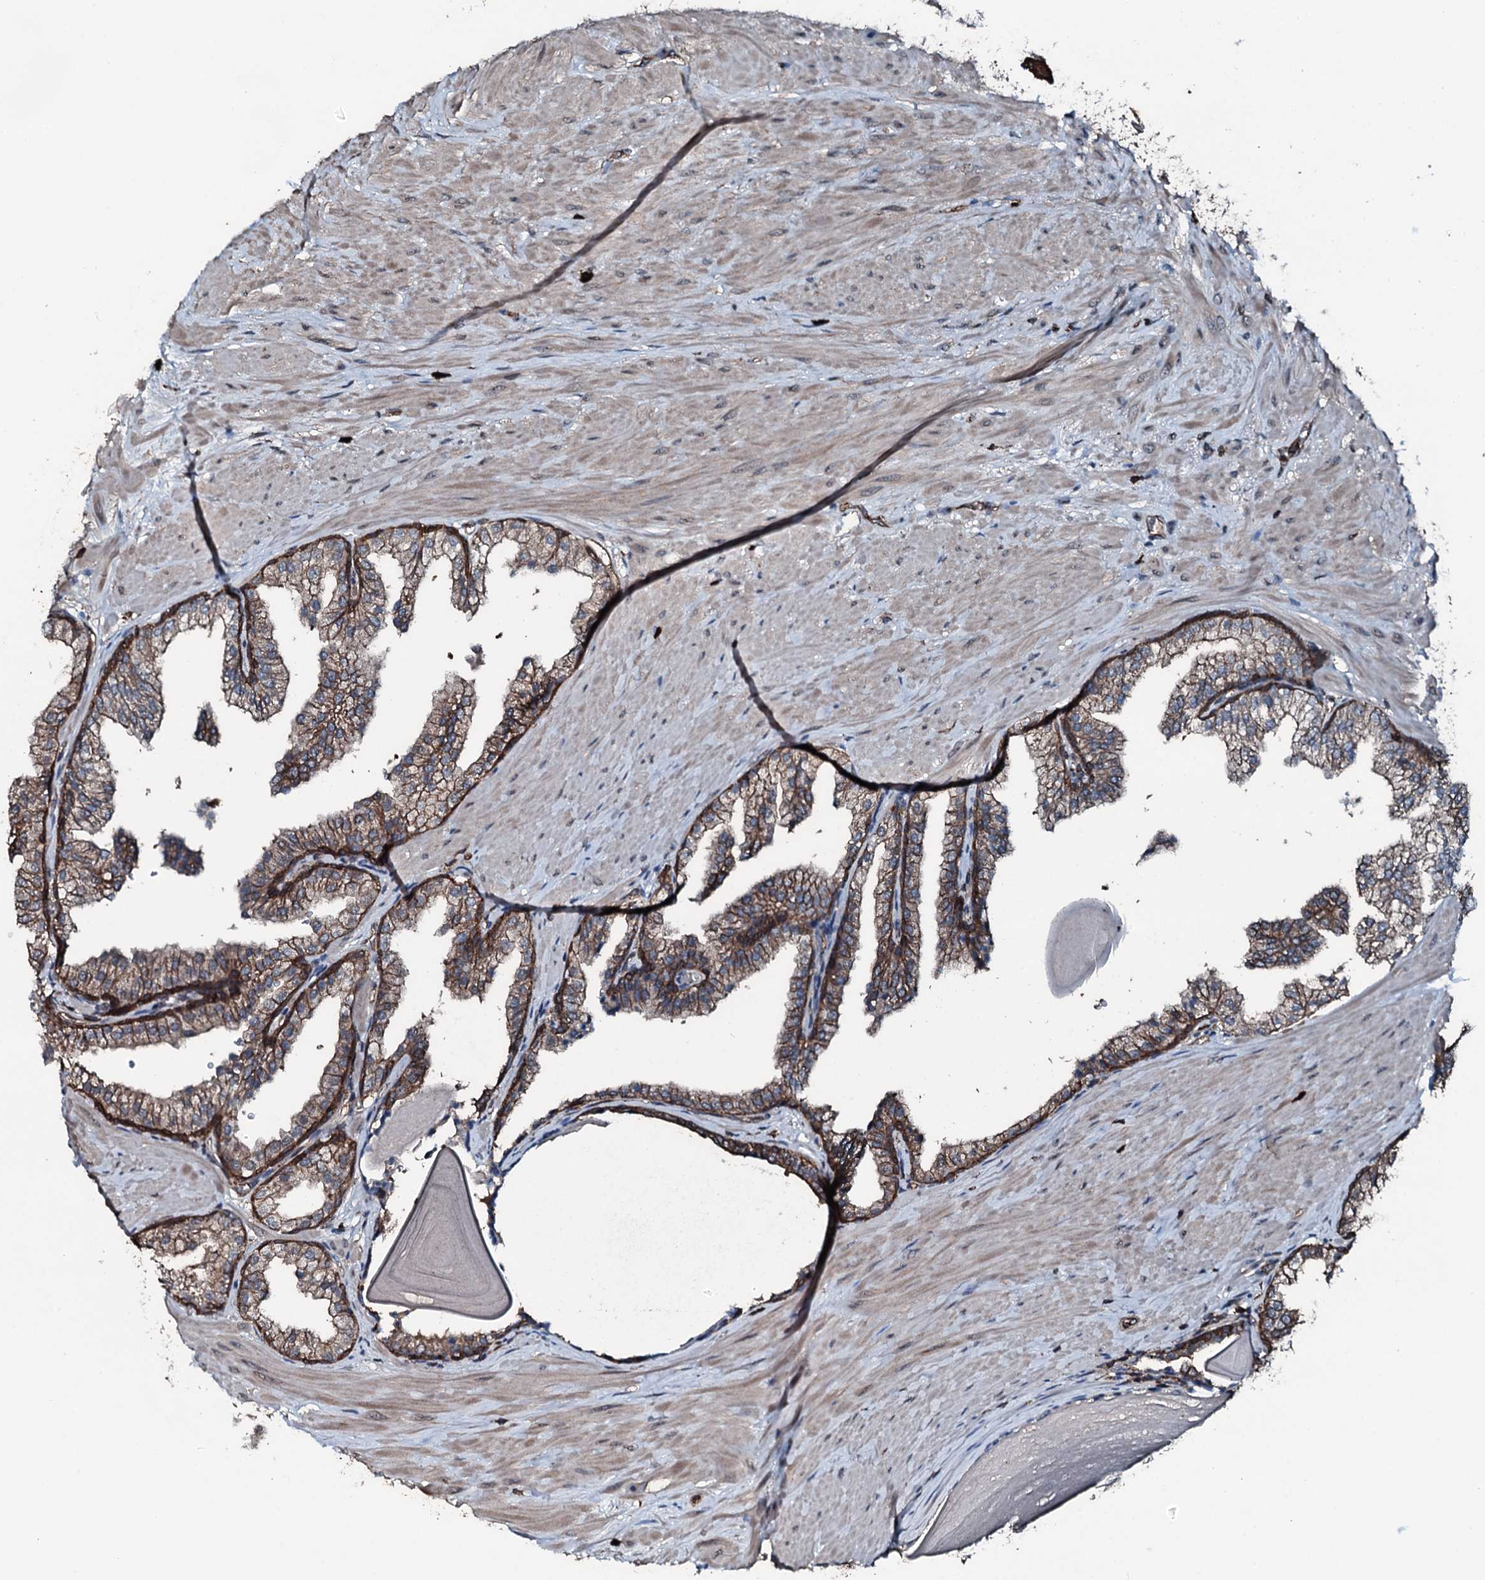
{"staining": {"intensity": "moderate", "quantity": ">75%", "location": "cytoplasmic/membranous"}, "tissue": "prostate", "cell_type": "Glandular cells", "image_type": "normal", "snomed": [{"axis": "morphology", "description": "Normal tissue, NOS"}, {"axis": "topography", "description": "Prostate"}], "caption": "Immunohistochemical staining of benign human prostate demonstrates >75% levels of moderate cytoplasmic/membranous protein positivity in about >75% of glandular cells. (DAB = brown stain, brightfield microscopy at high magnification).", "gene": "SLC25A38", "patient": {"sex": "male", "age": 48}}